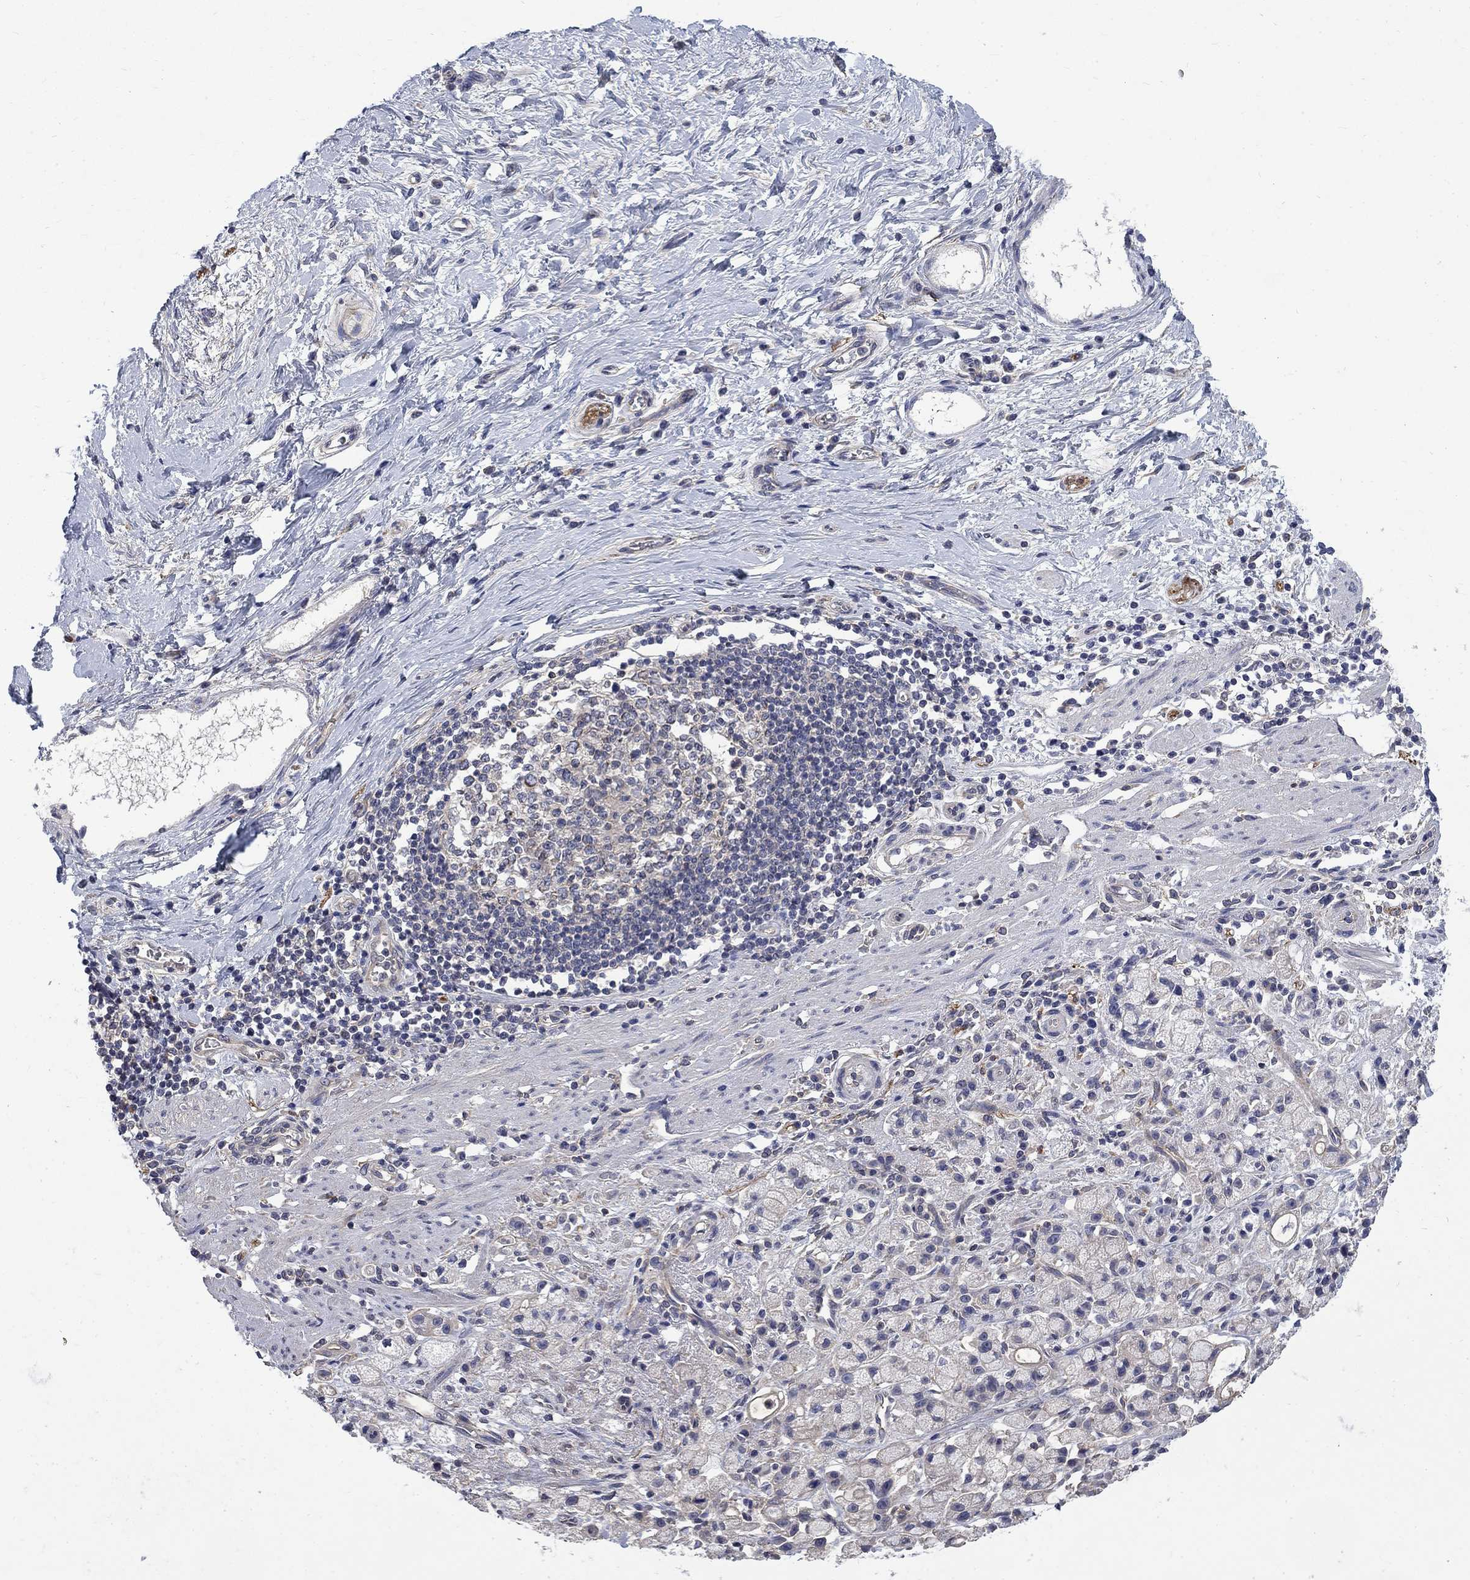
{"staining": {"intensity": "negative", "quantity": "none", "location": "none"}, "tissue": "stomach cancer", "cell_type": "Tumor cells", "image_type": "cancer", "snomed": [{"axis": "morphology", "description": "Adenocarcinoma, NOS"}, {"axis": "topography", "description": "Stomach"}], "caption": "Stomach adenocarcinoma stained for a protein using immunohistochemistry (IHC) exhibits no positivity tumor cells.", "gene": "HSPA12A", "patient": {"sex": "male", "age": 58}}